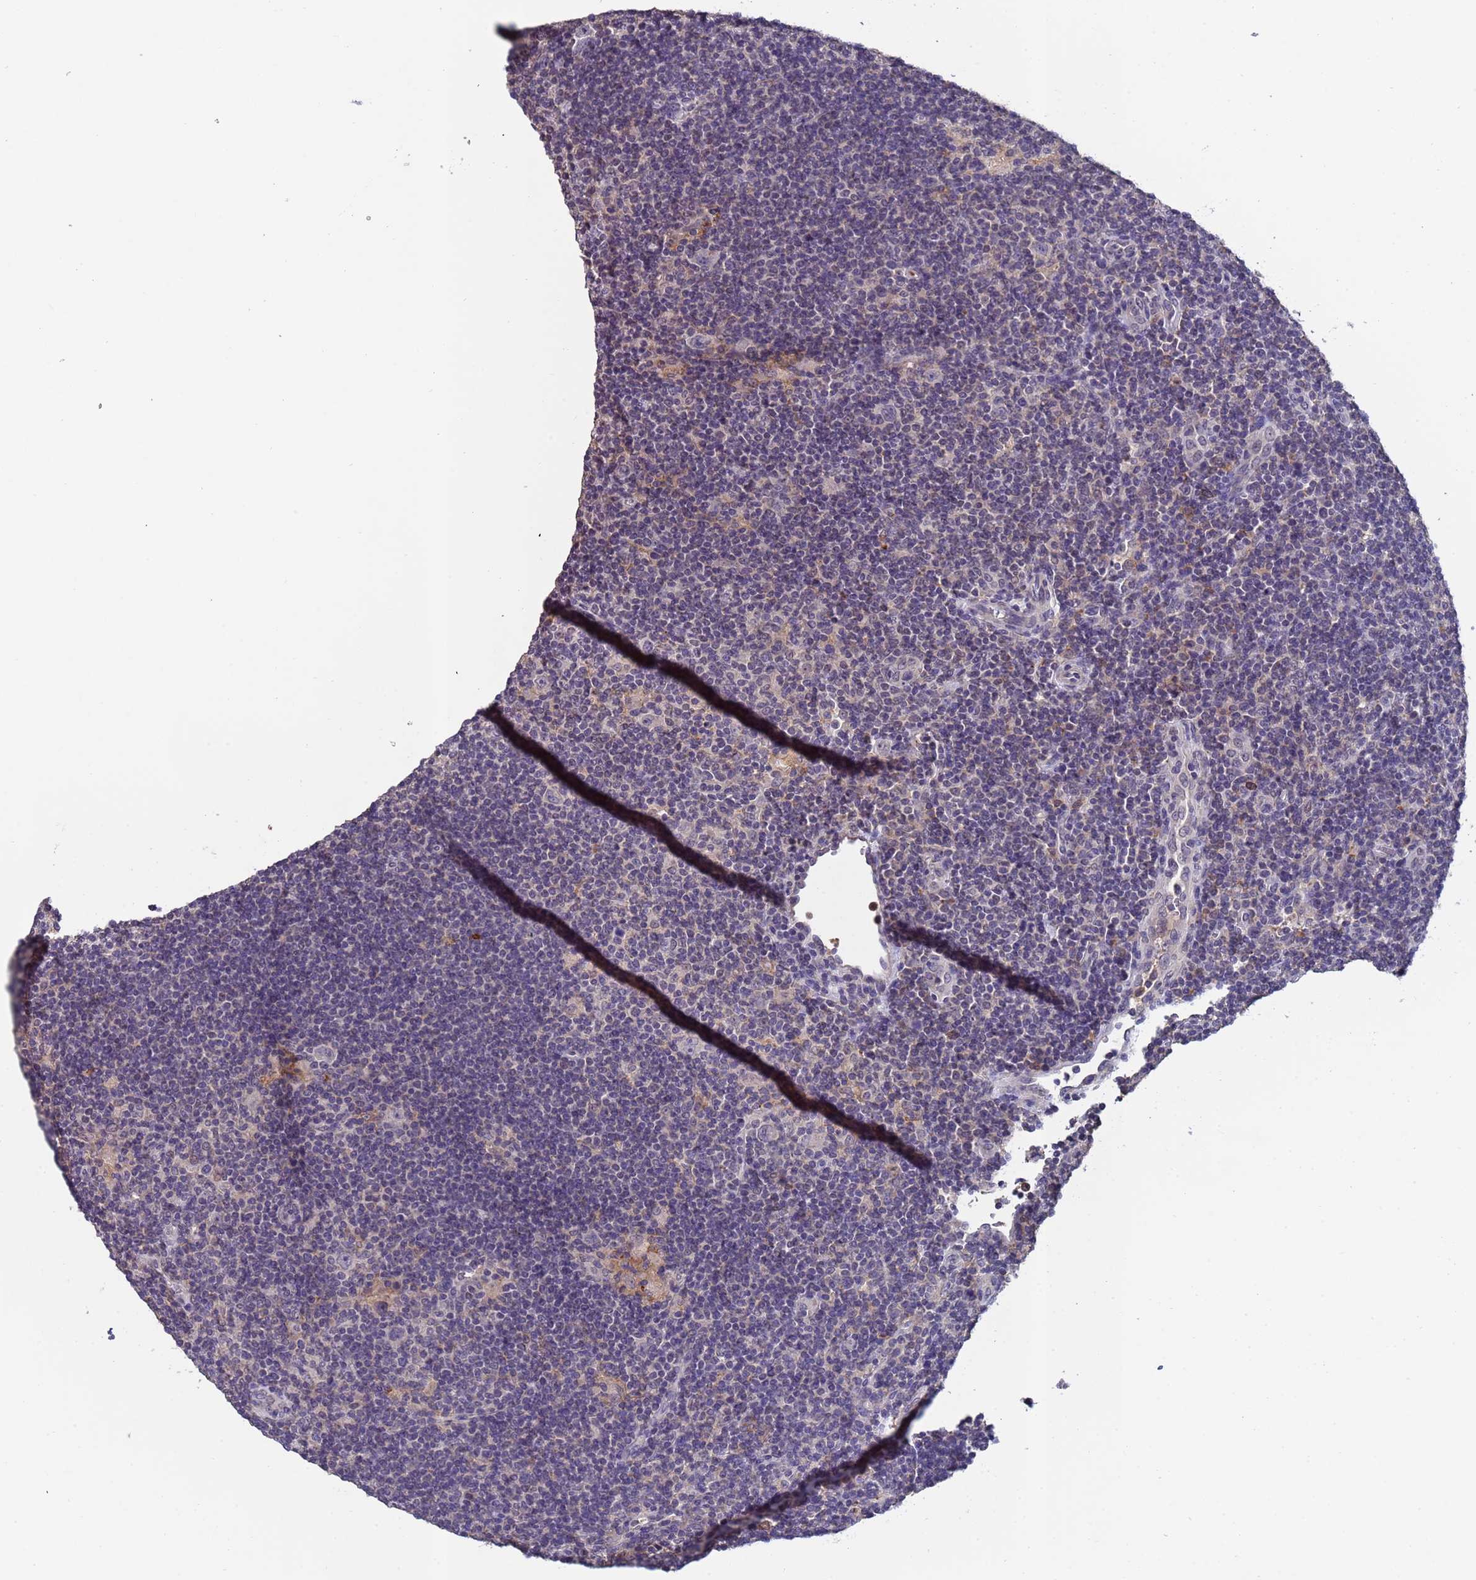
{"staining": {"intensity": "negative", "quantity": "none", "location": "none"}, "tissue": "lymphoma", "cell_type": "Tumor cells", "image_type": "cancer", "snomed": [{"axis": "morphology", "description": "Hodgkin's disease, NOS"}, {"axis": "topography", "description": "Lymph node"}], "caption": "There is no significant expression in tumor cells of Hodgkin's disease. The staining is performed using DAB brown chromogen with nuclei counter-stained in using hematoxylin.", "gene": "ZNF248", "patient": {"sex": "female", "age": 57}}